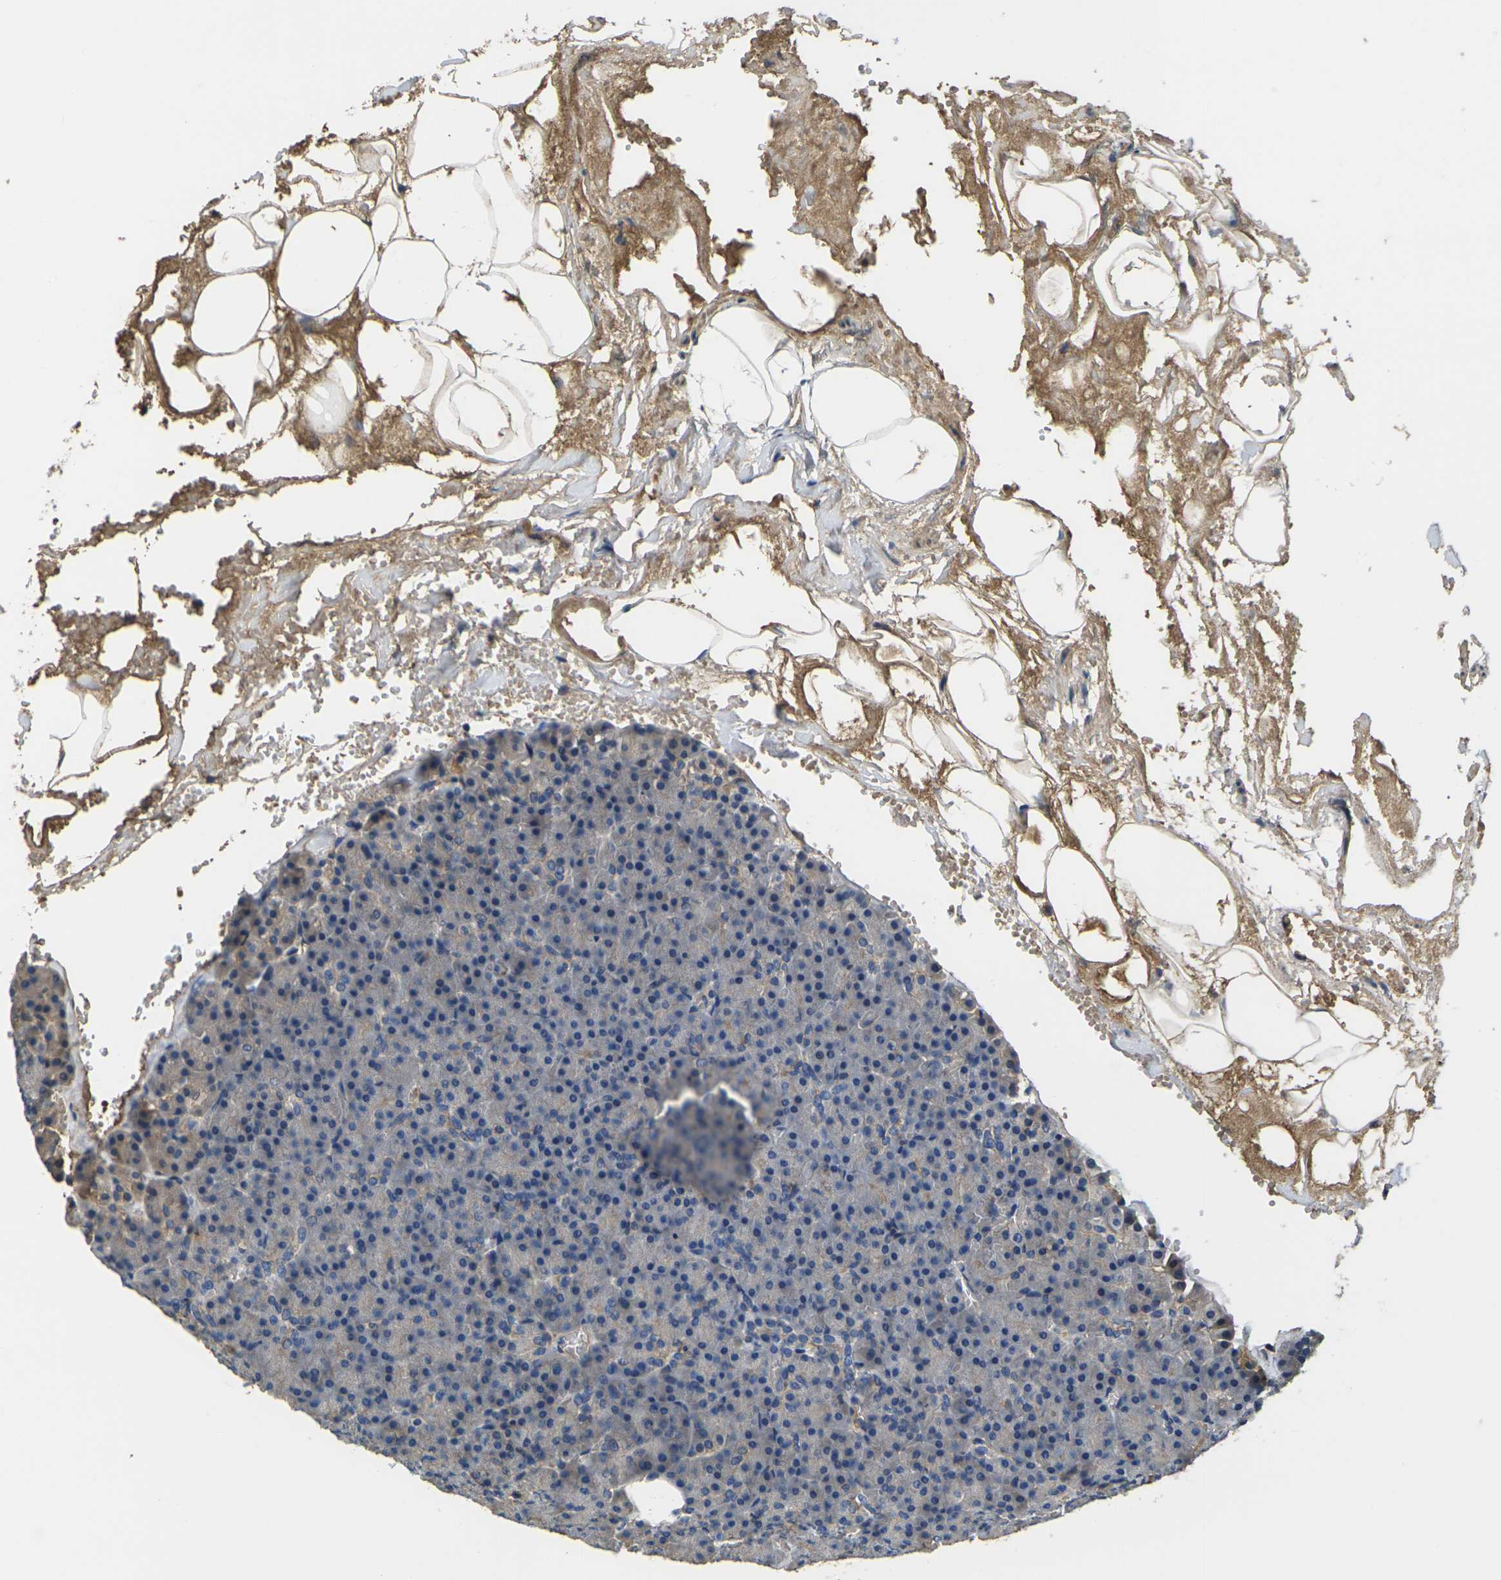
{"staining": {"intensity": "weak", "quantity": "25%-75%", "location": "cytoplasmic/membranous"}, "tissue": "pancreas", "cell_type": "Exocrine glandular cells", "image_type": "normal", "snomed": [{"axis": "morphology", "description": "Normal tissue, NOS"}, {"axis": "topography", "description": "Pancreas"}], "caption": "Normal pancreas was stained to show a protein in brown. There is low levels of weak cytoplasmic/membranous staining in about 25%-75% of exocrine glandular cells. (DAB (3,3'-diaminobenzidine) IHC, brown staining for protein, blue staining for nuclei).", "gene": "HSPG2", "patient": {"sex": "female", "age": 35}}